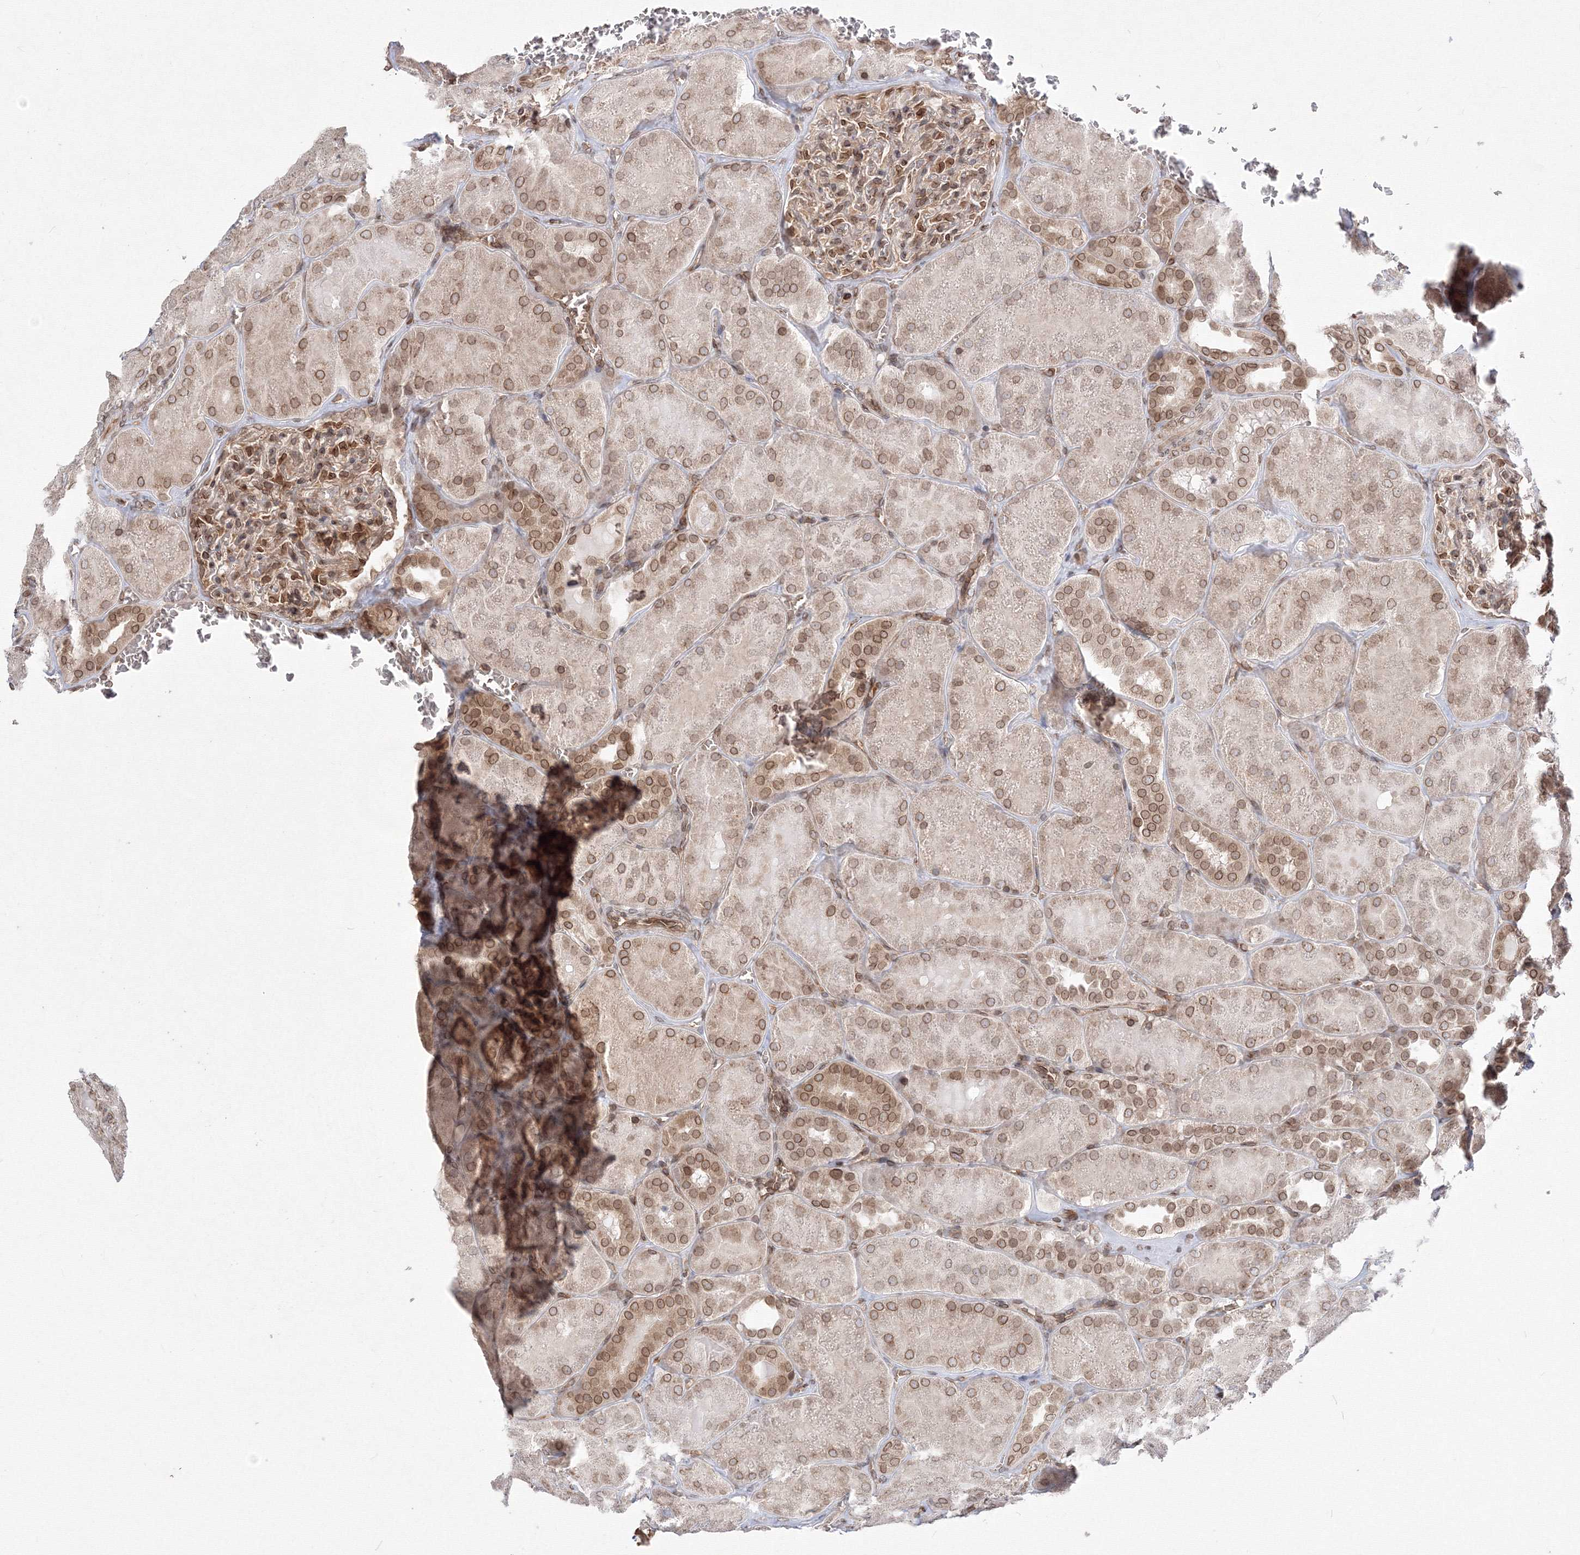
{"staining": {"intensity": "moderate", "quantity": ">75%", "location": "cytoplasmic/membranous,nuclear"}, "tissue": "kidney", "cell_type": "Cells in glomeruli", "image_type": "normal", "snomed": [{"axis": "morphology", "description": "Normal tissue, NOS"}, {"axis": "topography", "description": "Kidney"}], "caption": "DAB immunohistochemical staining of normal kidney shows moderate cytoplasmic/membranous,nuclear protein positivity in about >75% of cells in glomeruli. Nuclei are stained in blue.", "gene": "DNAJB2", "patient": {"sex": "male", "age": 28}}